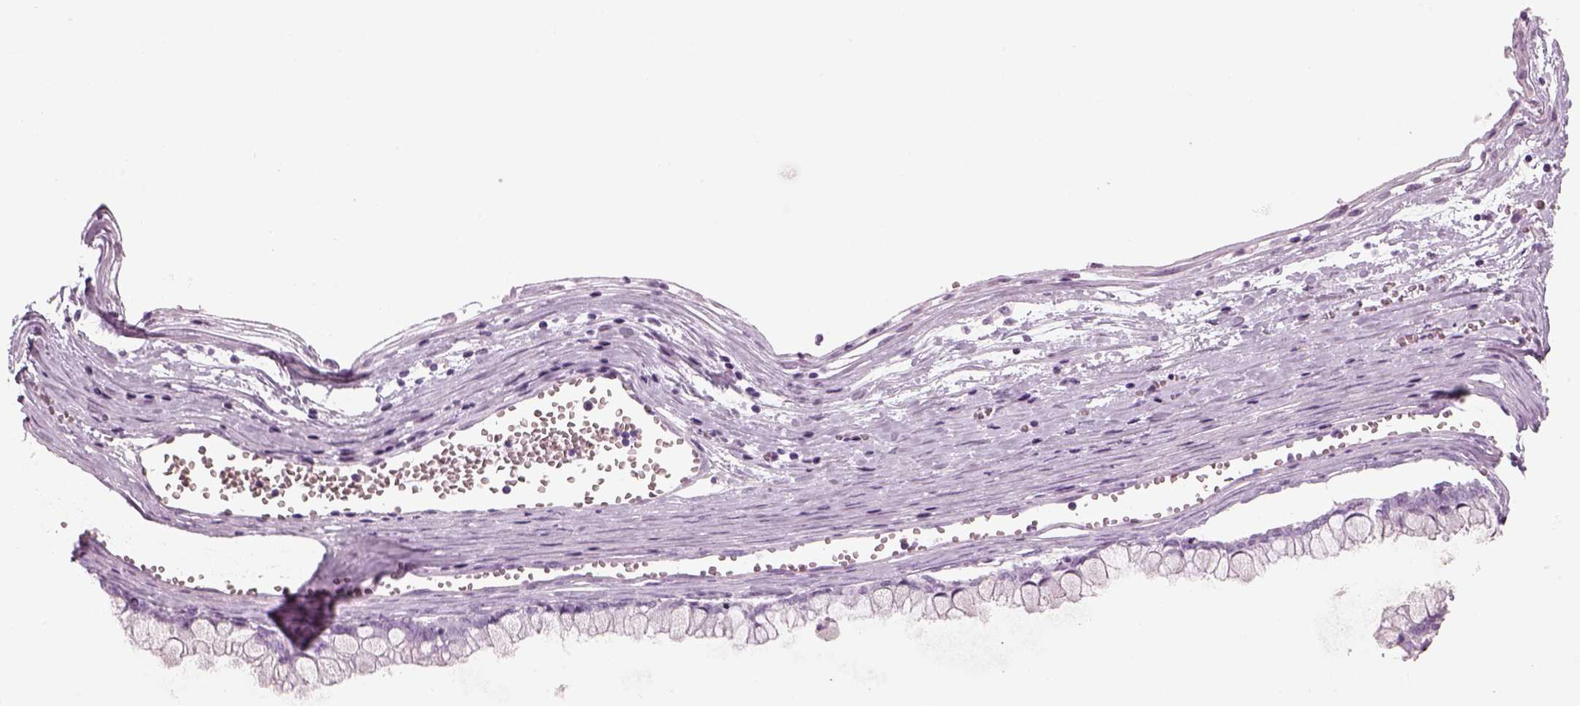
{"staining": {"intensity": "negative", "quantity": "none", "location": "none"}, "tissue": "ovarian cancer", "cell_type": "Tumor cells", "image_type": "cancer", "snomed": [{"axis": "morphology", "description": "Cystadenocarcinoma, mucinous, NOS"}, {"axis": "topography", "description": "Ovary"}], "caption": "Immunohistochemistry (IHC) photomicrograph of neoplastic tissue: ovarian cancer stained with DAB (3,3'-diaminobenzidine) displays no significant protein positivity in tumor cells.", "gene": "PABPC1L2B", "patient": {"sex": "female", "age": 67}}